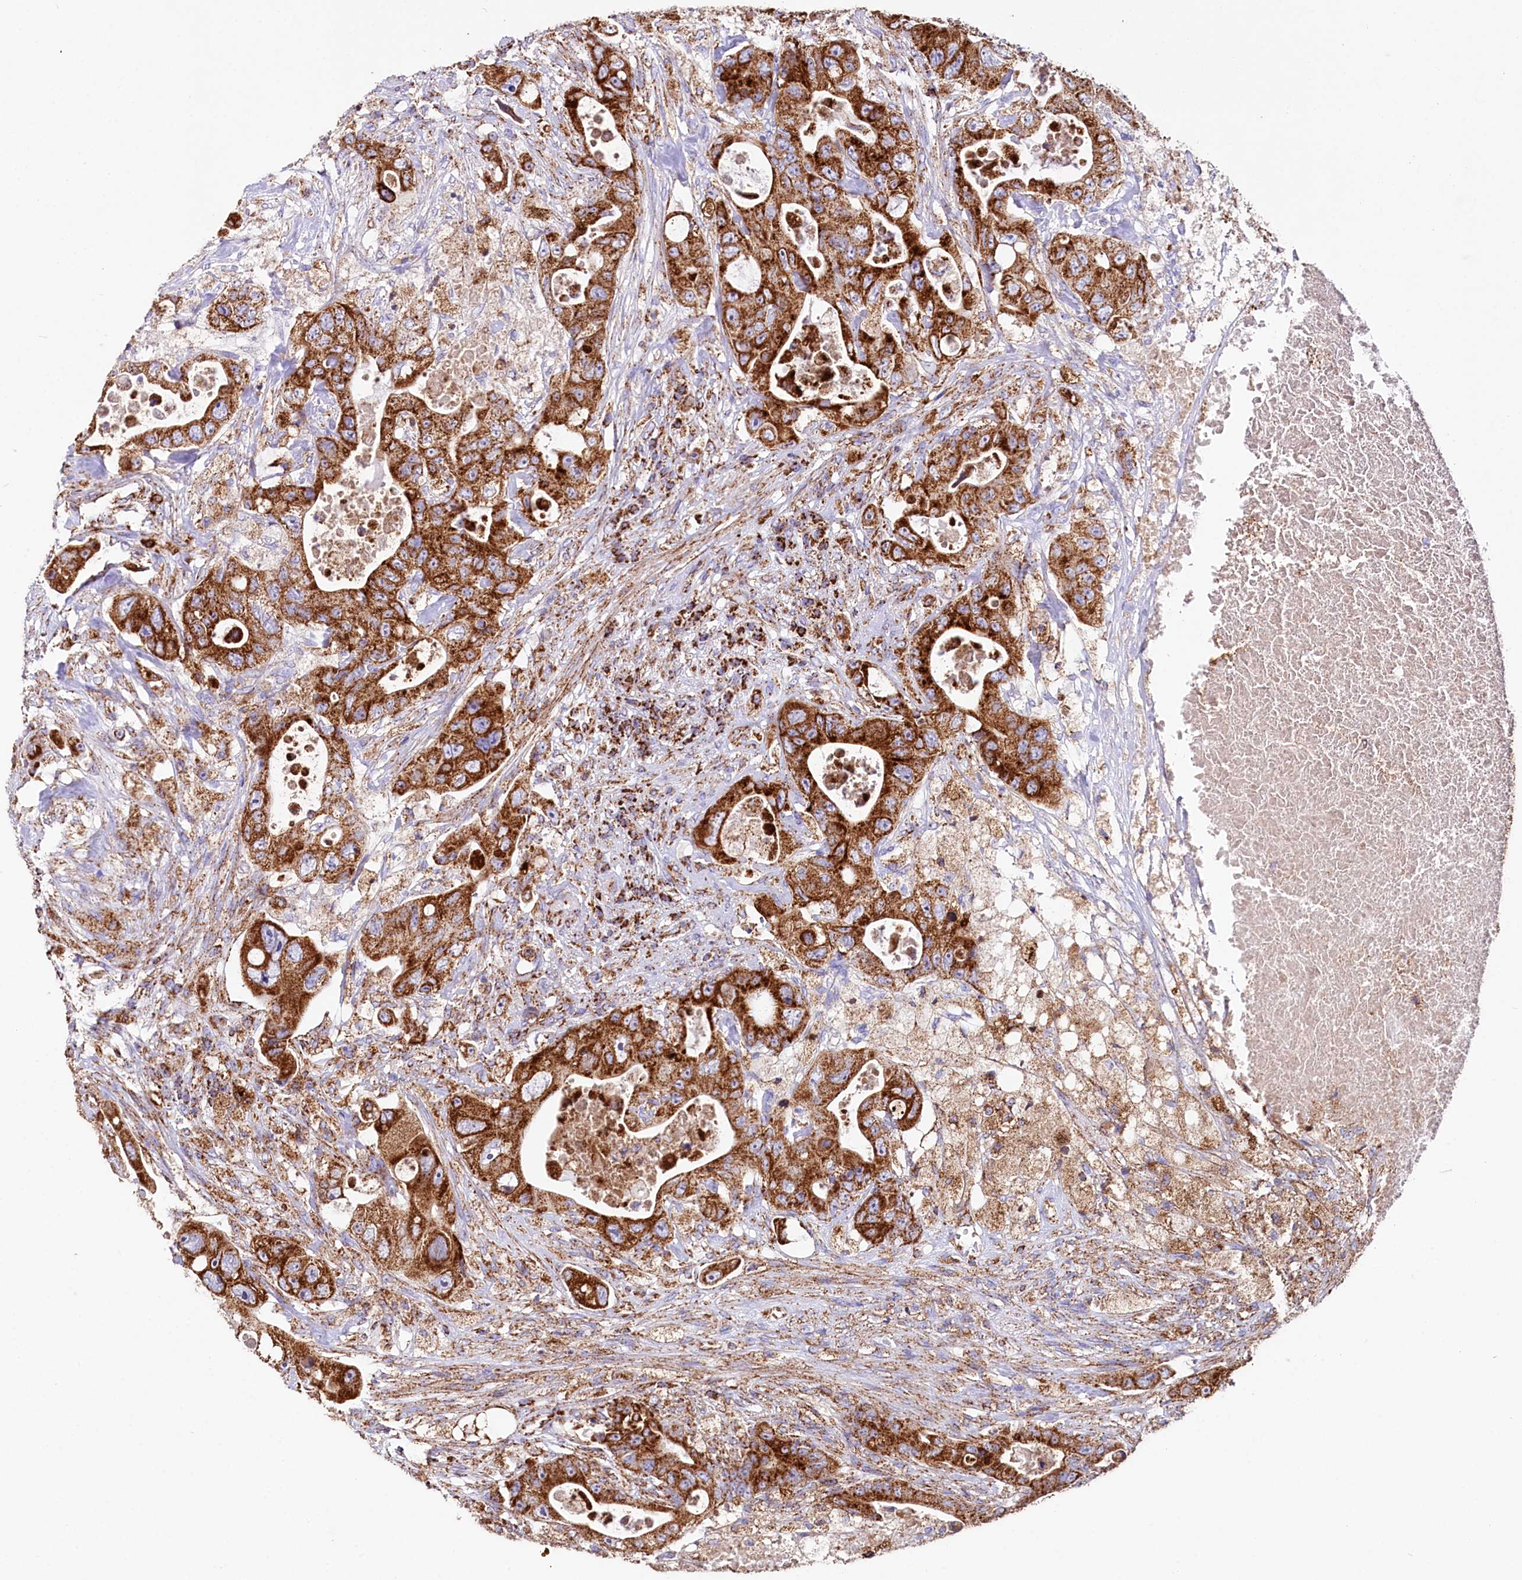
{"staining": {"intensity": "strong", "quantity": ">75%", "location": "cytoplasmic/membranous"}, "tissue": "colorectal cancer", "cell_type": "Tumor cells", "image_type": "cancer", "snomed": [{"axis": "morphology", "description": "Adenocarcinoma, NOS"}, {"axis": "topography", "description": "Colon"}], "caption": "Strong cytoplasmic/membranous protein expression is present in about >75% of tumor cells in adenocarcinoma (colorectal).", "gene": "APLP2", "patient": {"sex": "female", "age": 46}}